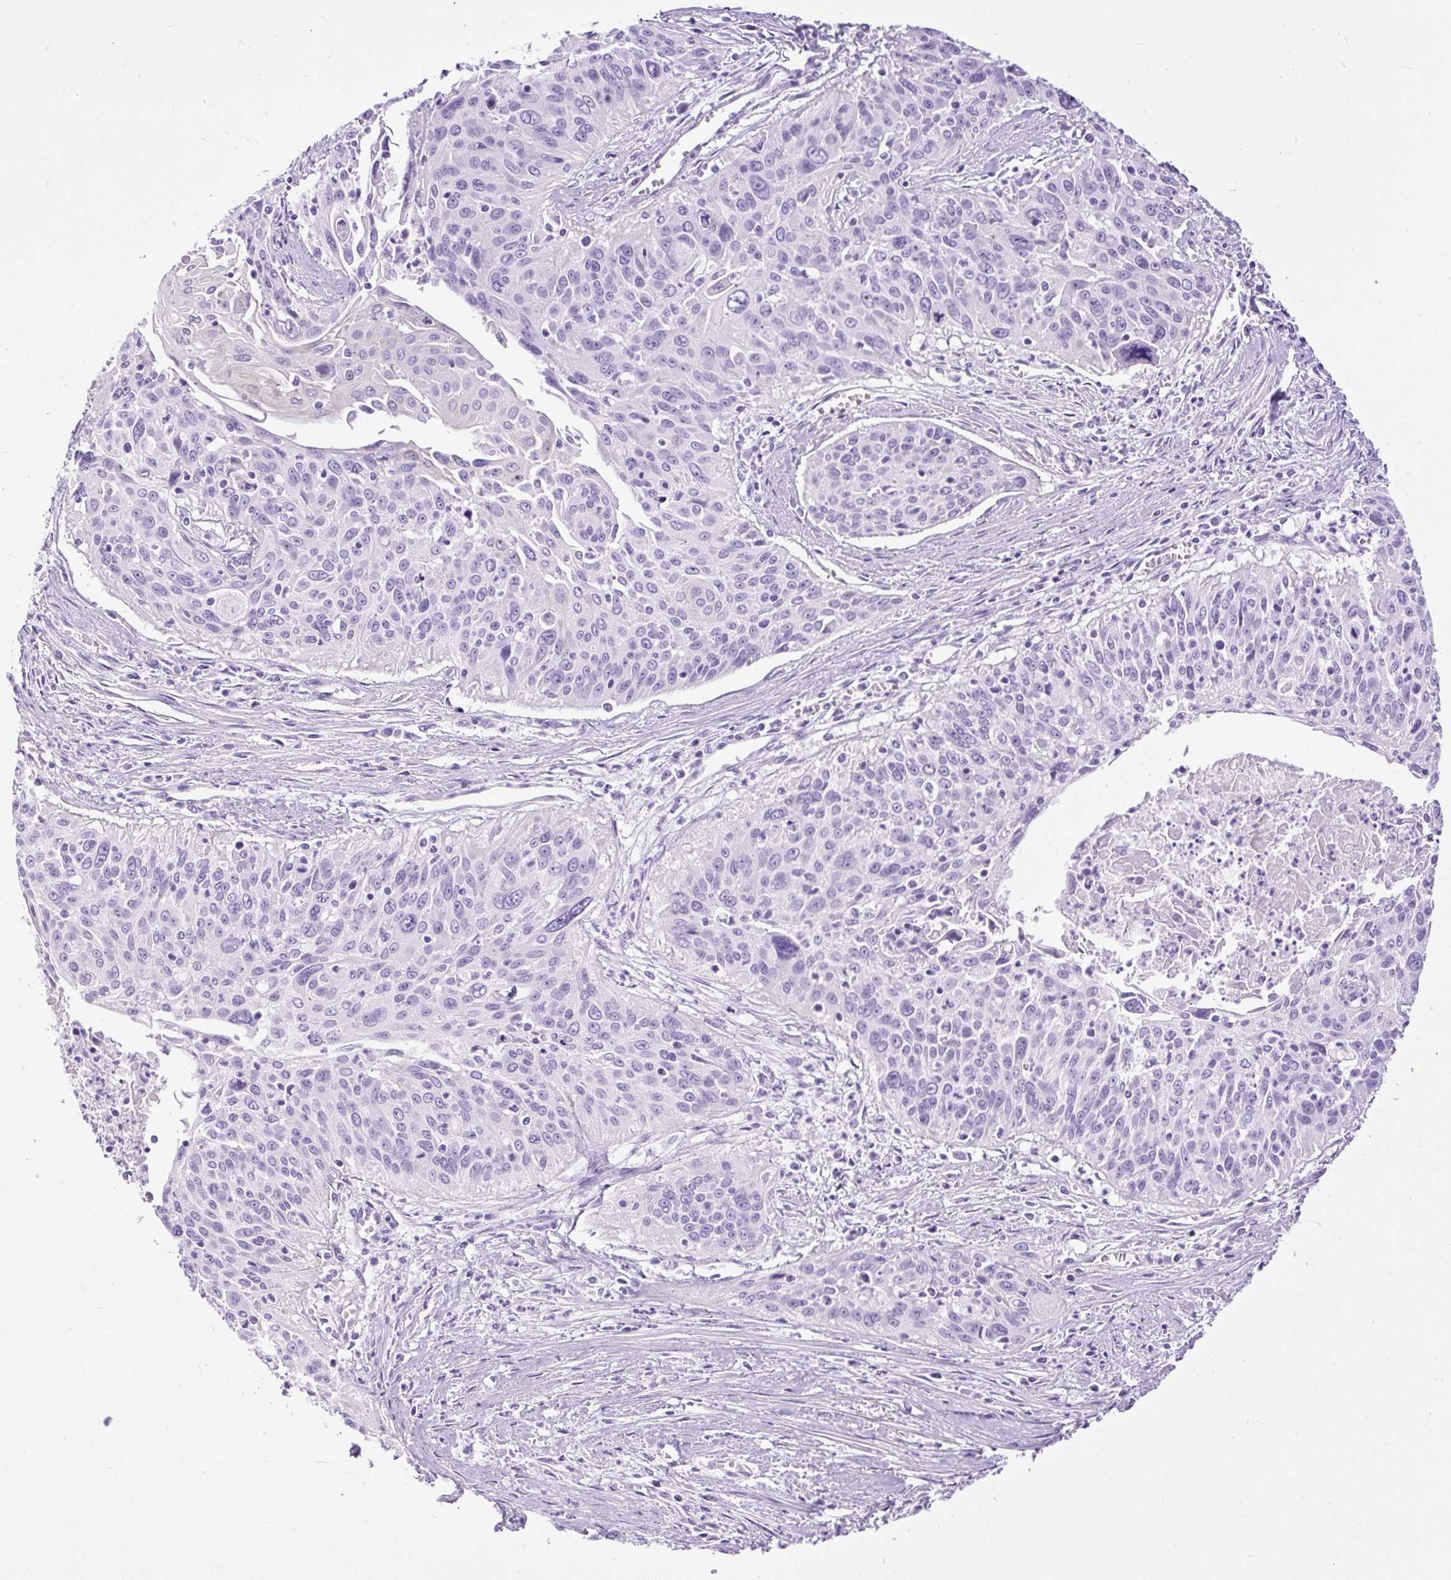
{"staining": {"intensity": "negative", "quantity": "none", "location": "none"}, "tissue": "cervical cancer", "cell_type": "Tumor cells", "image_type": "cancer", "snomed": [{"axis": "morphology", "description": "Squamous cell carcinoma, NOS"}, {"axis": "topography", "description": "Cervix"}], "caption": "Immunohistochemistry (IHC) photomicrograph of cervical squamous cell carcinoma stained for a protein (brown), which displays no staining in tumor cells.", "gene": "PDIA2", "patient": {"sex": "female", "age": 55}}